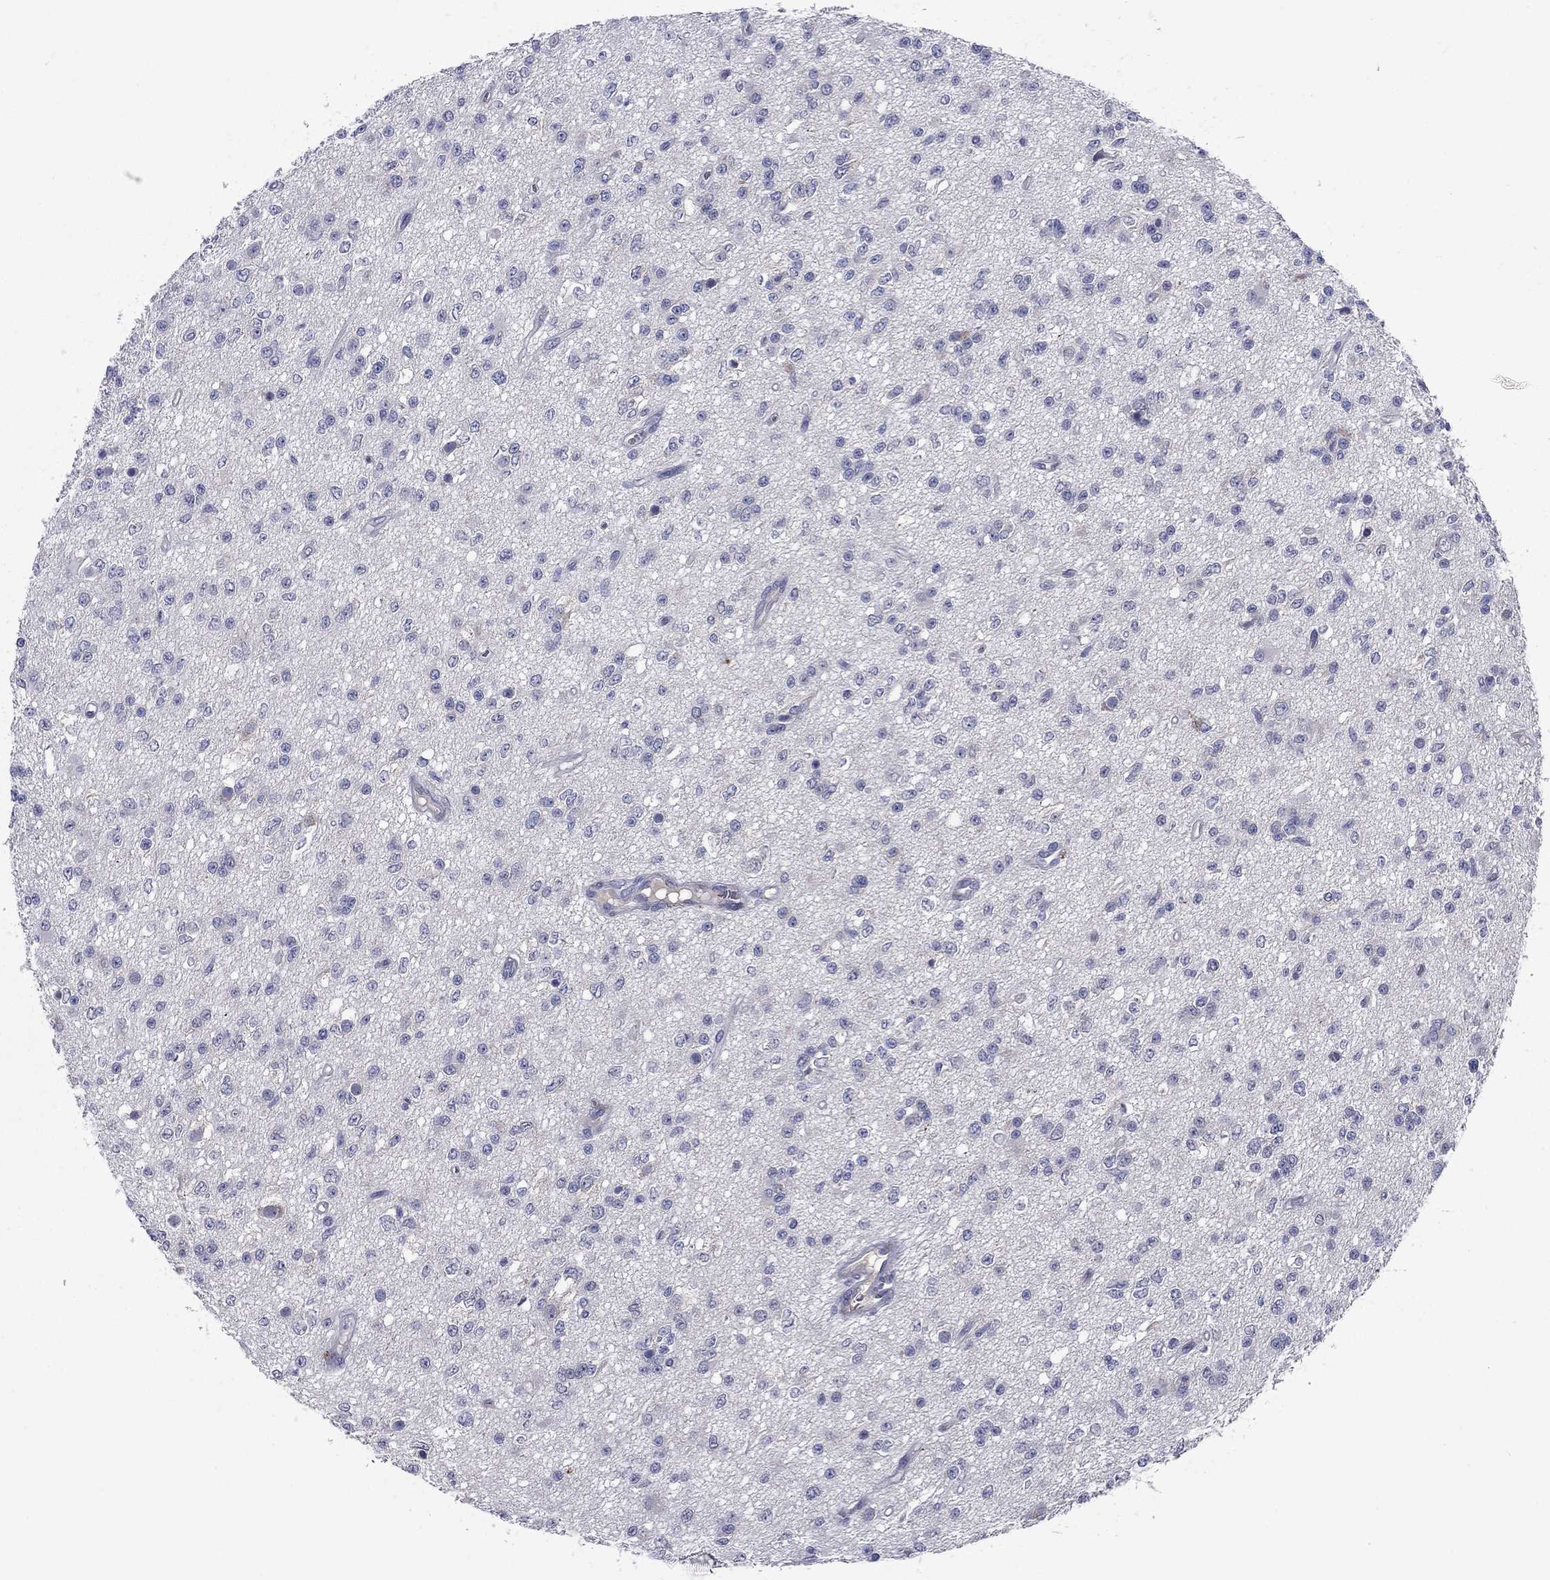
{"staining": {"intensity": "negative", "quantity": "none", "location": "none"}, "tissue": "glioma", "cell_type": "Tumor cells", "image_type": "cancer", "snomed": [{"axis": "morphology", "description": "Glioma, malignant, Low grade"}, {"axis": "topography", "description": "Brain"}], "caption": "A high-resolution micrograph shows IHC staining of malignant glioma (low-grade), which reveals no significant positivity in tumor cells. (DAB (3,3'-diaminobenzidine) IHC, high magnification).", "gene": "UNC119B", "patient": {"sex": "female", "age": 45}}